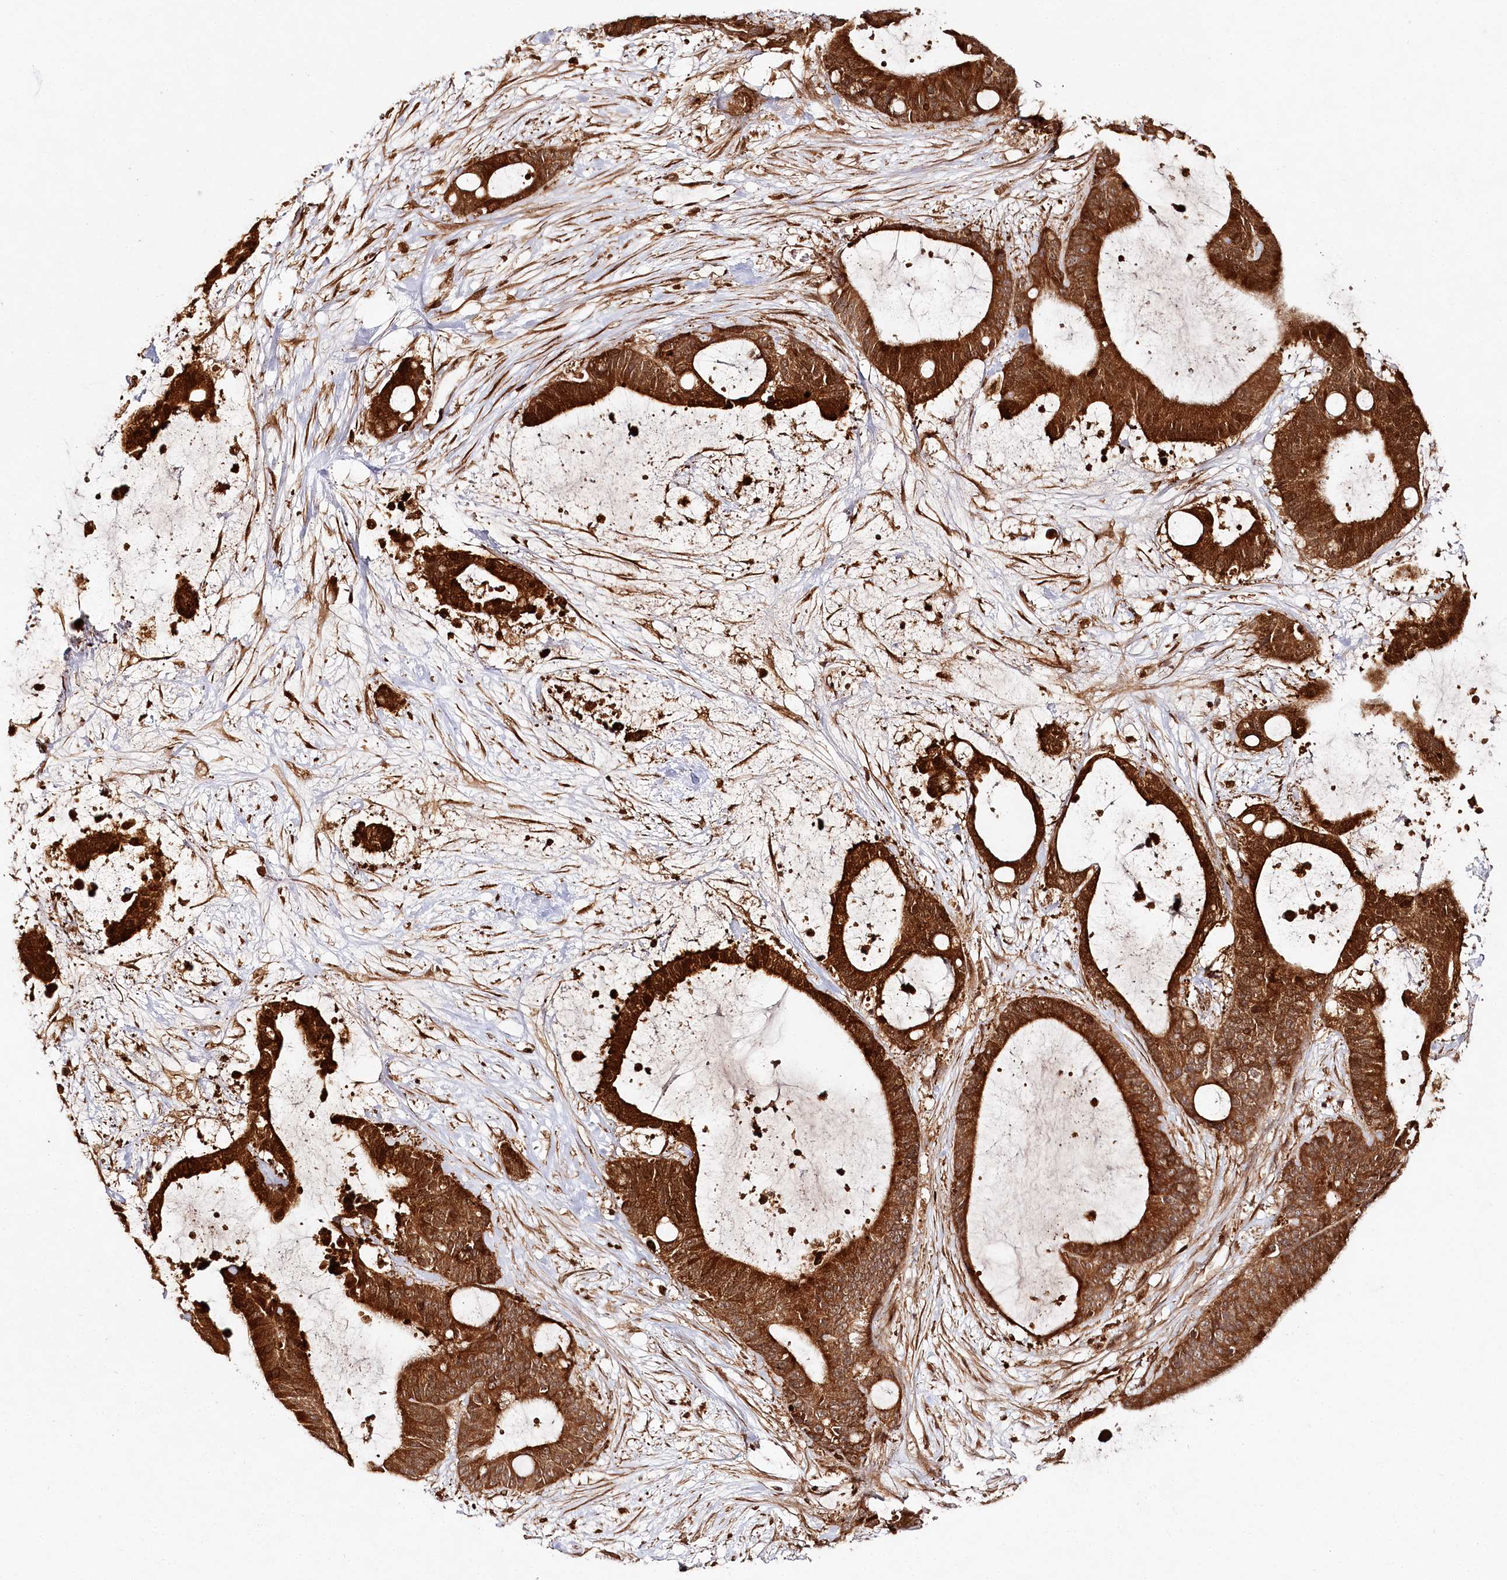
{"staining": {"intensity": "strong", "quantity": ">75%", "location": "cytoplasmic/membranous,nuclear"}, "tissue": "liver cancer", "cell_type": "Tumor cells", "image_type": "cancer", "snomed": [{"axis": "morphology", "description": "Cholangiocarcinoma"}, {"axis": "topography", "description": "Liver"}], "caption": "A high-resolution image shows IHC staining of liver cholangiocarcinoma, which demonstrates strong cytoplasmic/membranous and nuclear expression in approximately >75% of tumor cells. (Brightfield microscopy of DAB IHC at high magnification).", "gene": "ULK2", "patient": {"sex": "female", "age": 73}}